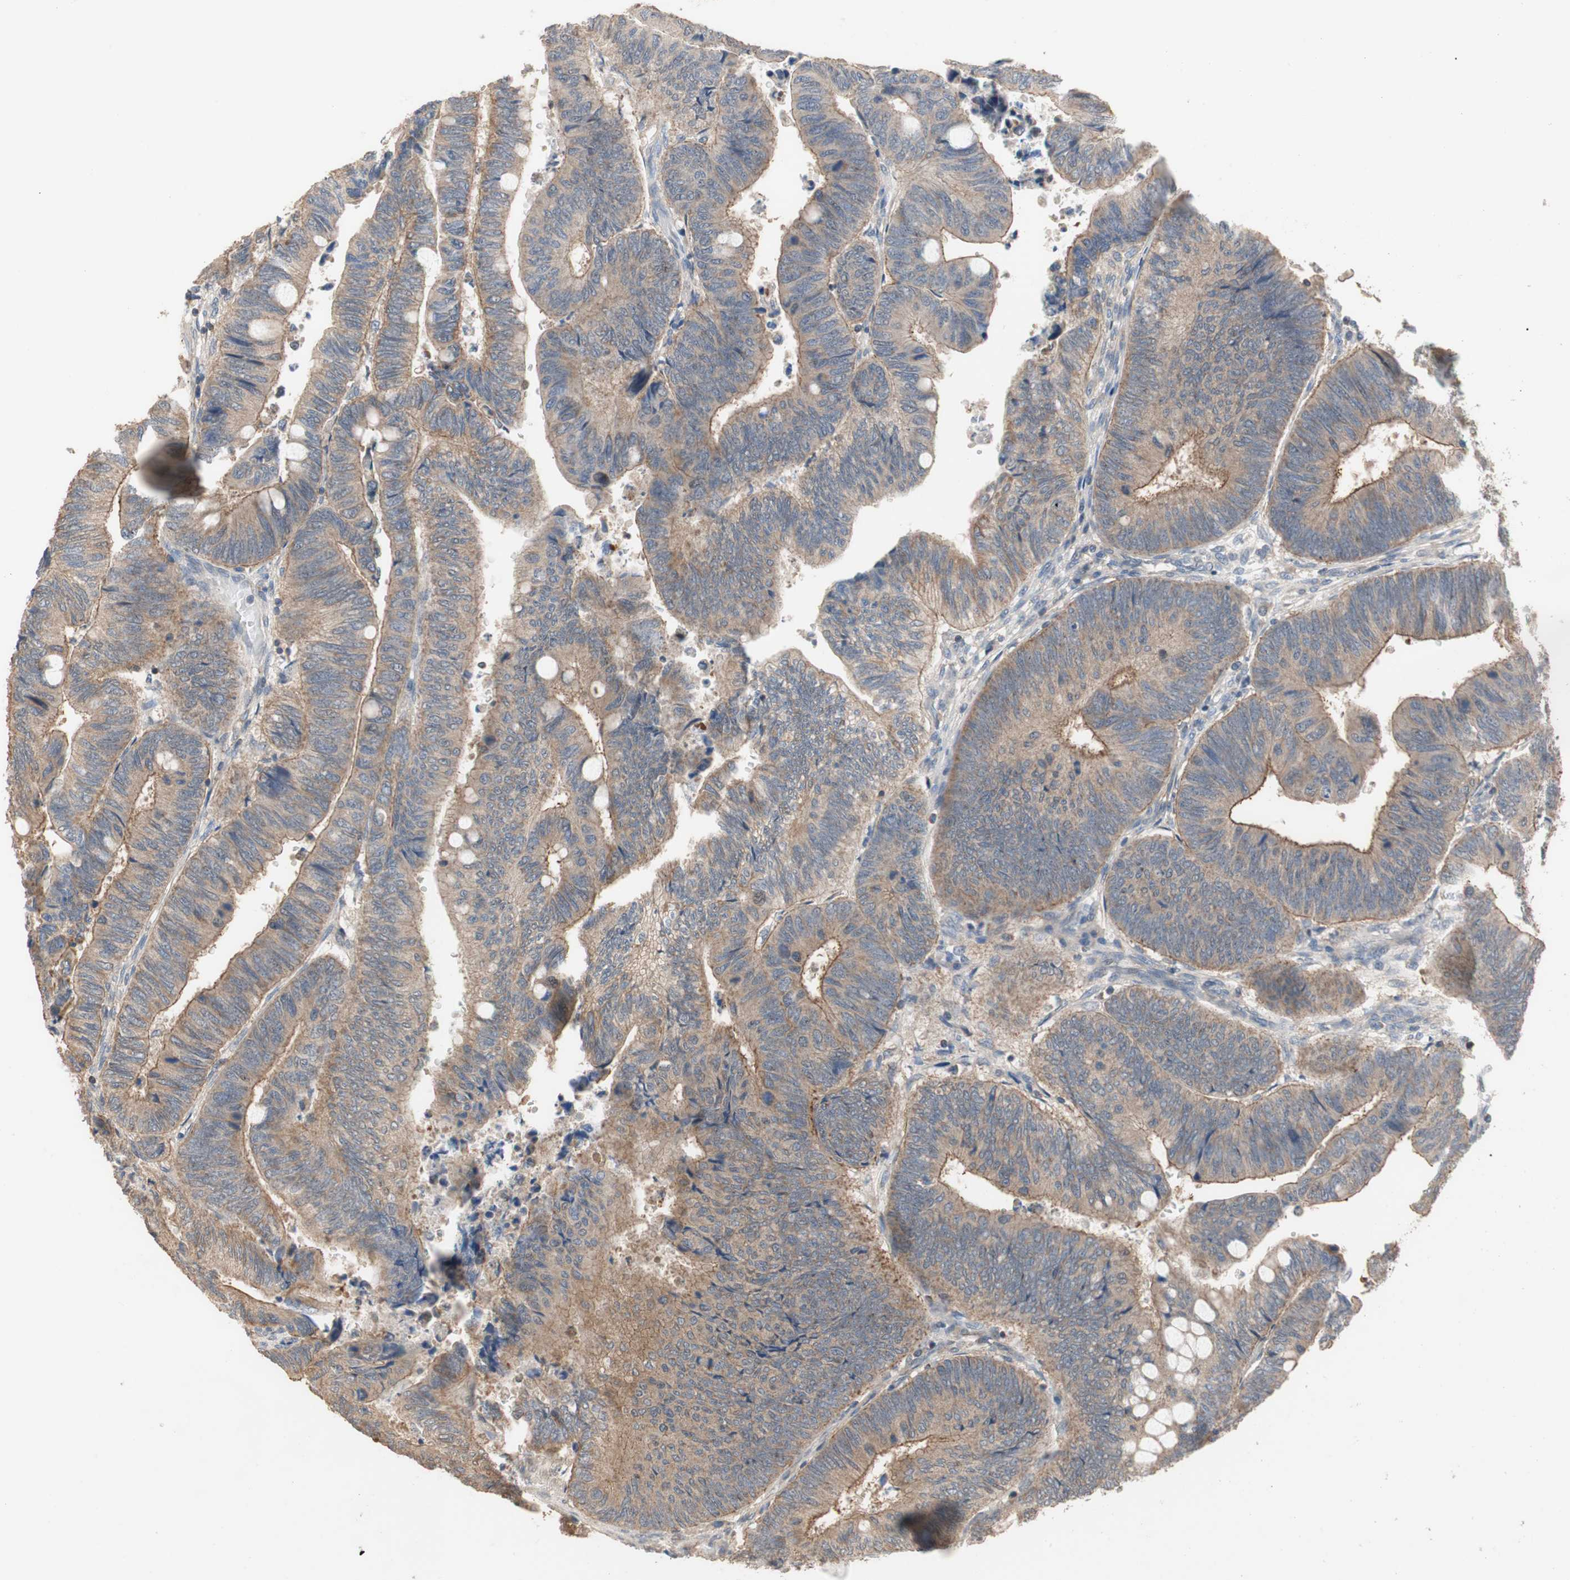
{"staining": {"intensity": "moderate", "quantity": ">75%", "location": "cytoplasmic/membranous"}, "tissue": "colorectal cancer", "cell_type": "Tumor cells", "image_type": "cancer", "snomed": [{"axis": "morphology", "description": "Normal tissue, NOS"}, {"axis": "morphology", "description": "Adenocarcinoma, NOS"}, {"axis": "topography", "description": "Rectum"}, {"axis": "topography", "description": "Peripheral nerve tissue"}], "caption": "This histopathology image exhibits IHC staining of human colorectal cancer, with medium moderate cytoplasmic/membranous expression in approximately >75% of tumor cells.", "gene": "MAP4K2", "patient": {"sex": "male", "age": 92}}